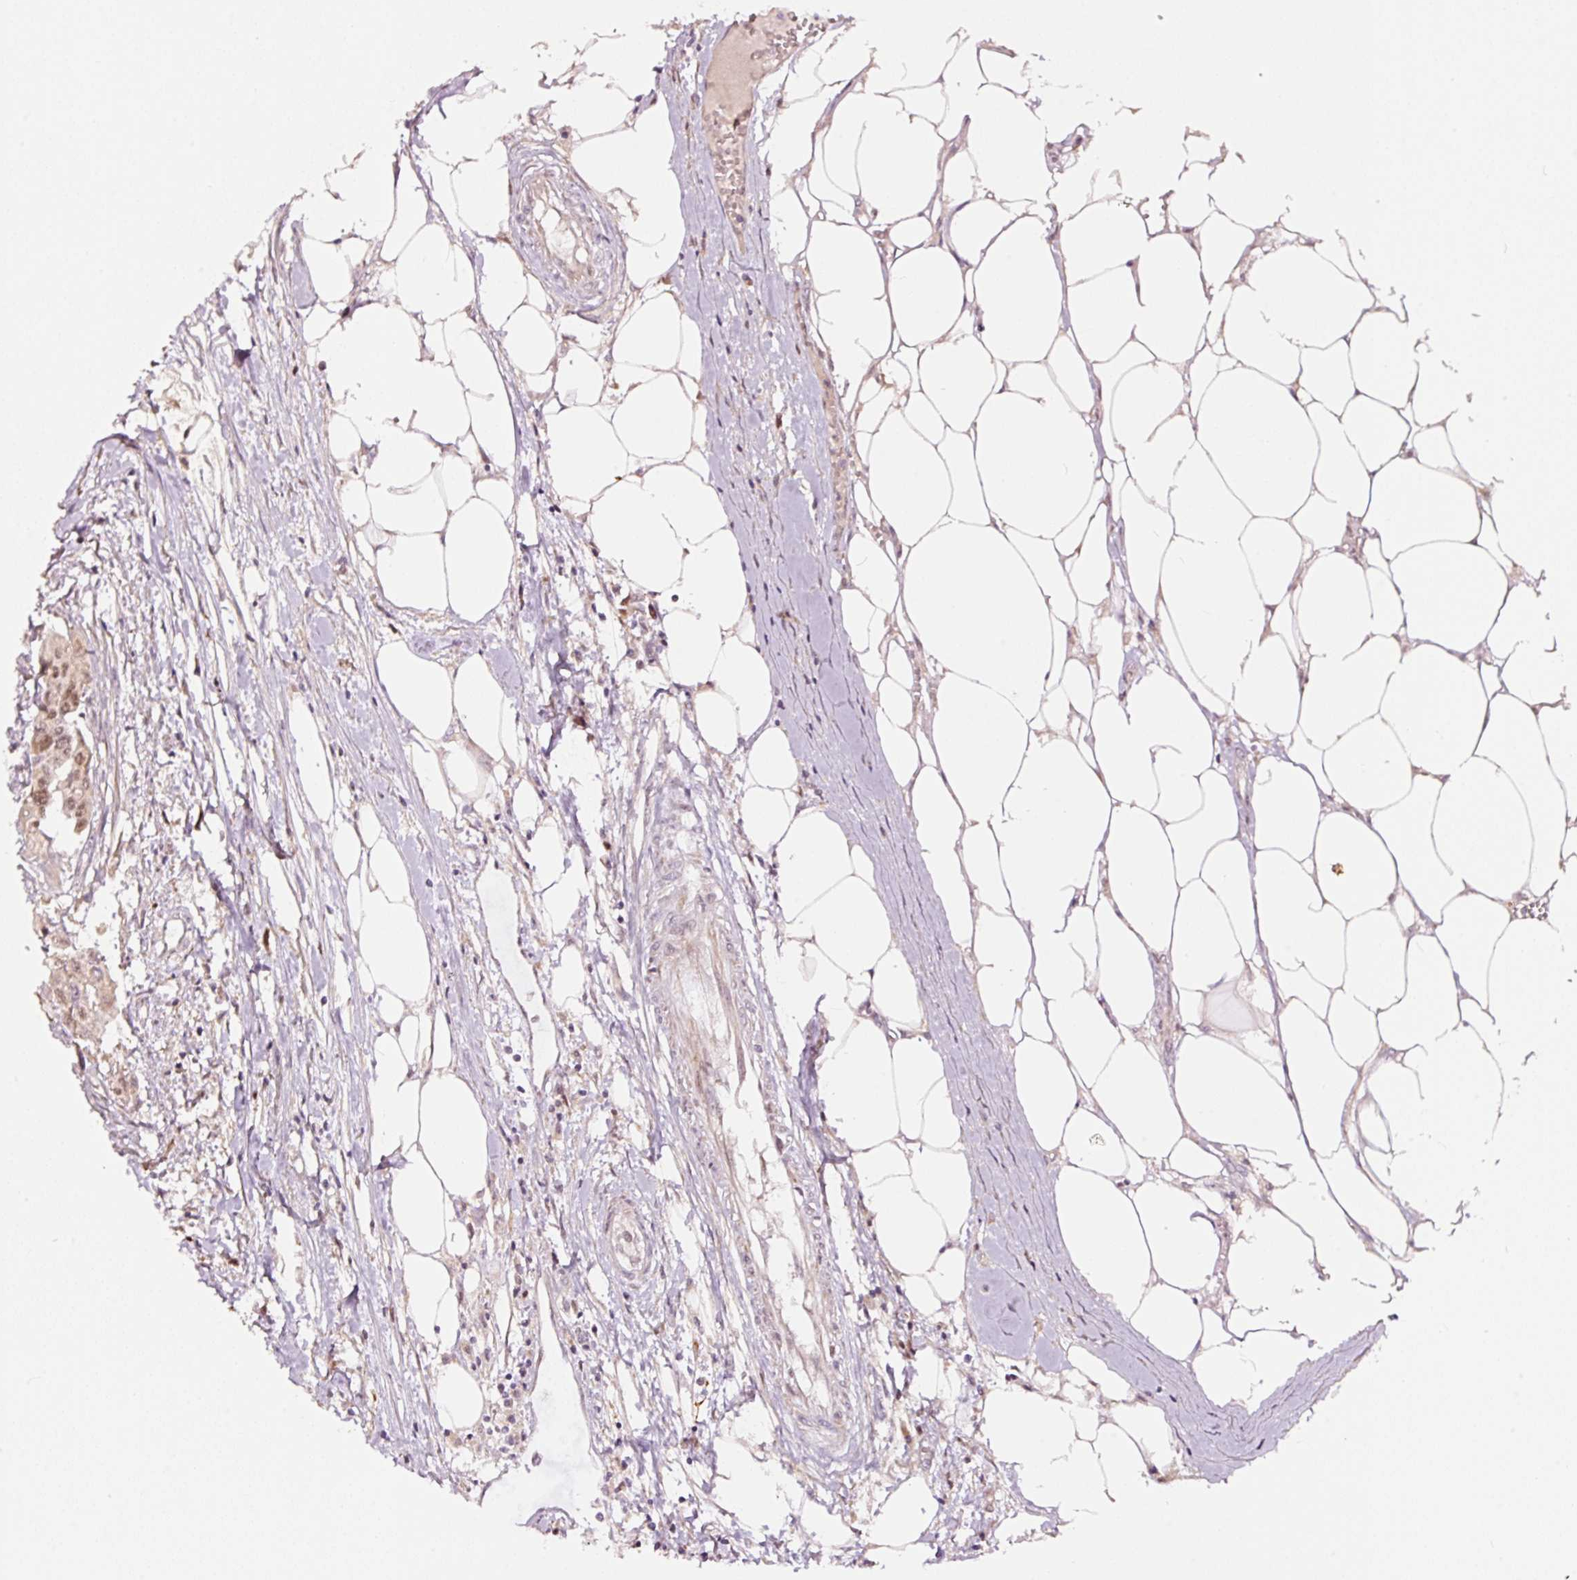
{"staining": {"intensity": "weak", "quantity": ">75%", "location": "nuclear"}, "tissue": "colorectal cancer", "cell_type": "Tumor cells", "image_type": "cancer", "snomed": [{"axis": "morphology", "description": "Adenocarcinoma, NOS"}, {"axis": "topography", "description": "Colon"}], "caption": "Approximately >75% of tumor cells in human colorectal cancer (adenocarcinoma) exhibit weak nuclear protein positivity as visualized by brown immunohistochemical staining.", "gene": "RFC4", "patient": {"sex": "male", "age": 77}}